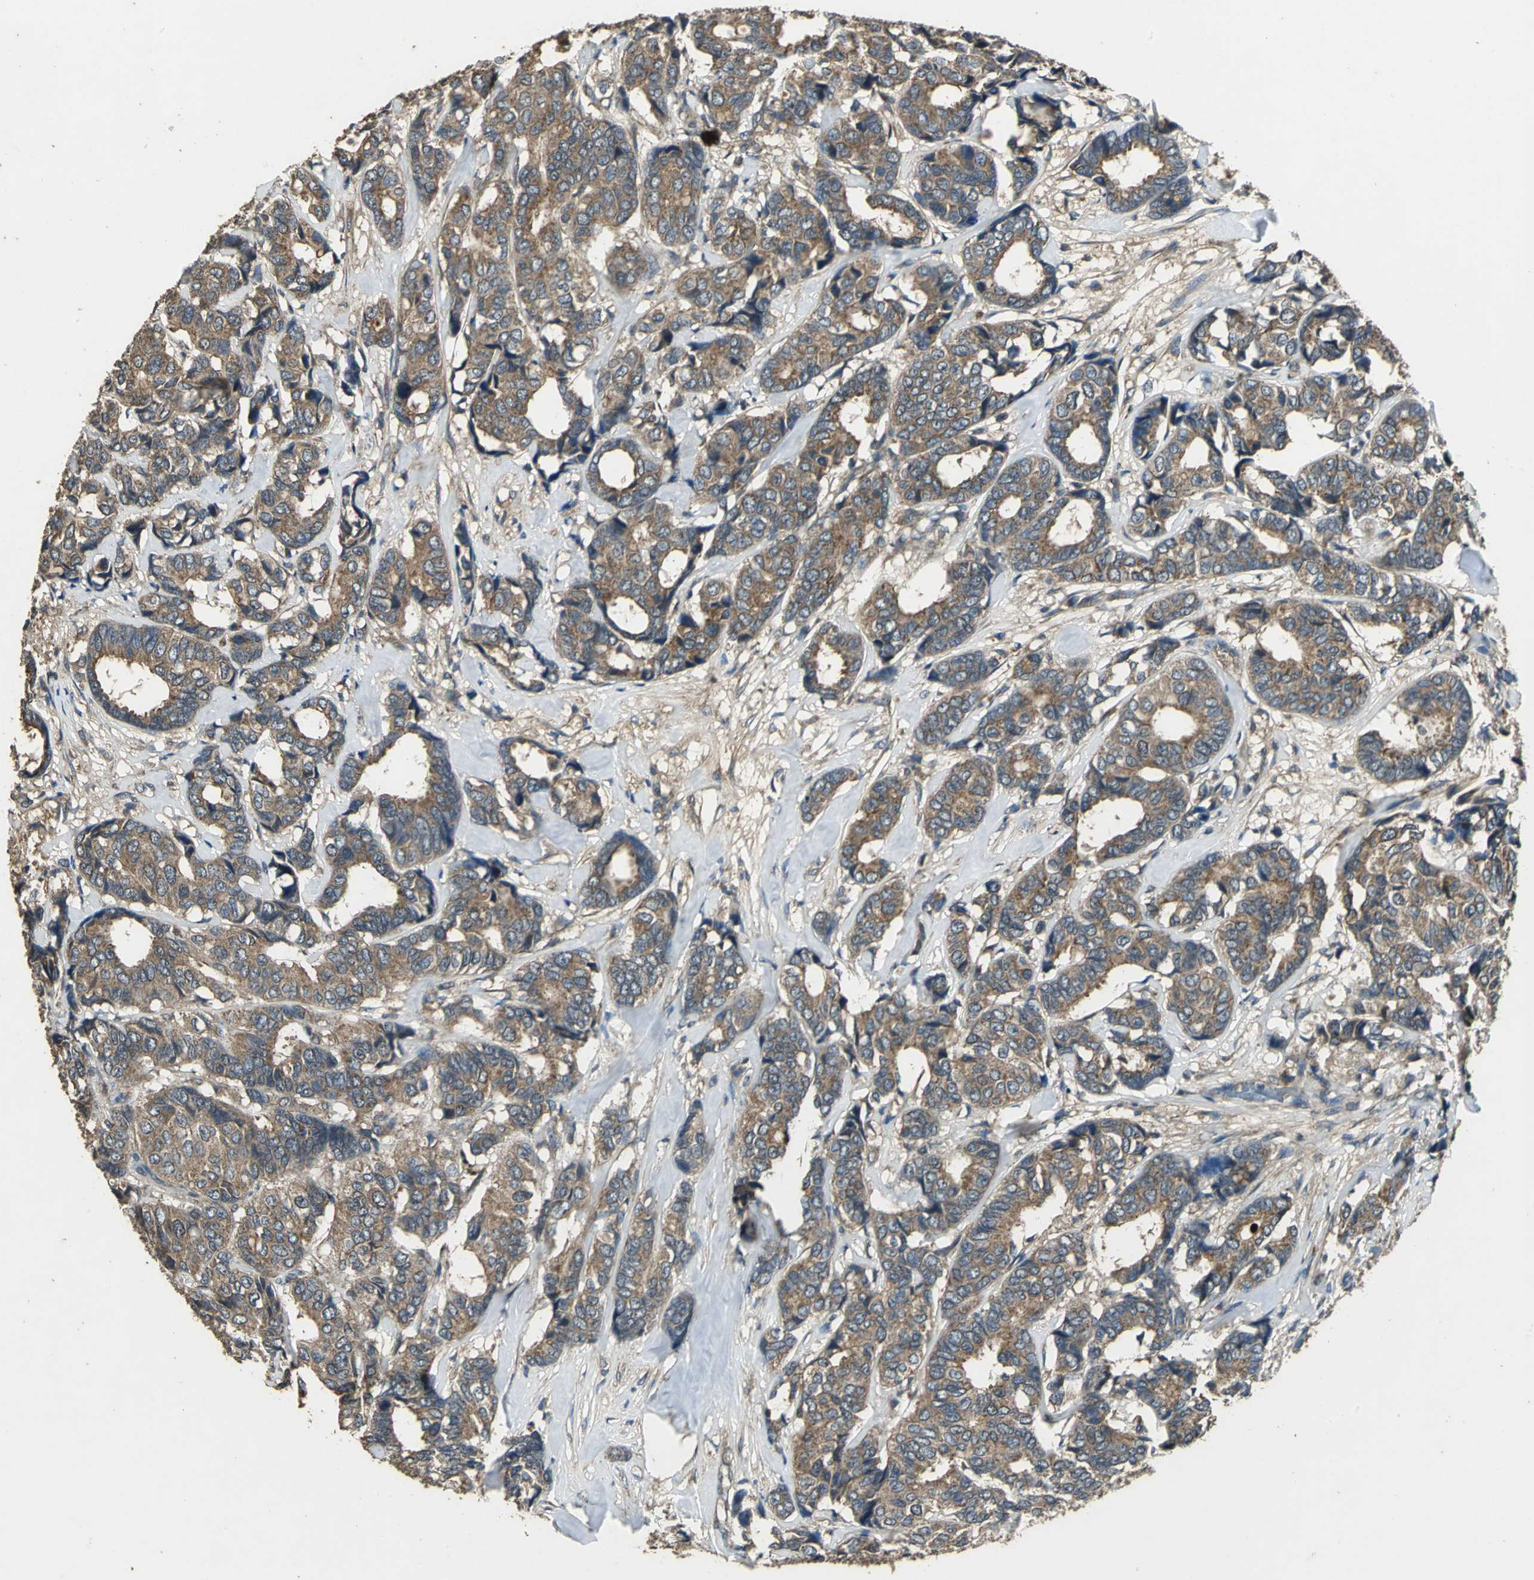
{"staining": {"intensity": "moderate", "quantity": ">75%", "location": "cytoplasmic/membranous"}, "tissue": "breast cancer", "cell_type": "Tumor cells", "image_type": "cancer", "snomed": [{"axis": "morphology", "description": "Duct carcinoma"}, {"axis": "topography", "description": "Breast"}], "caption": "High-magnification brightfield microscopy of infiltrating ductal carcinoma (breast) stained with DAB (3,3'-diaminobenzidine) (brown) and counterstained with hematoxylin (blue). tumor cells exhibit moderate cytoplasmic/membranous staining is identified in about>75% of cells. The staining was performed using DAB, with brown indicating positive protein expression. Nuclei are stained blue with hematoxylin.", "gene": "IRF3", "patient": {"sex": "female", "age": 87}}